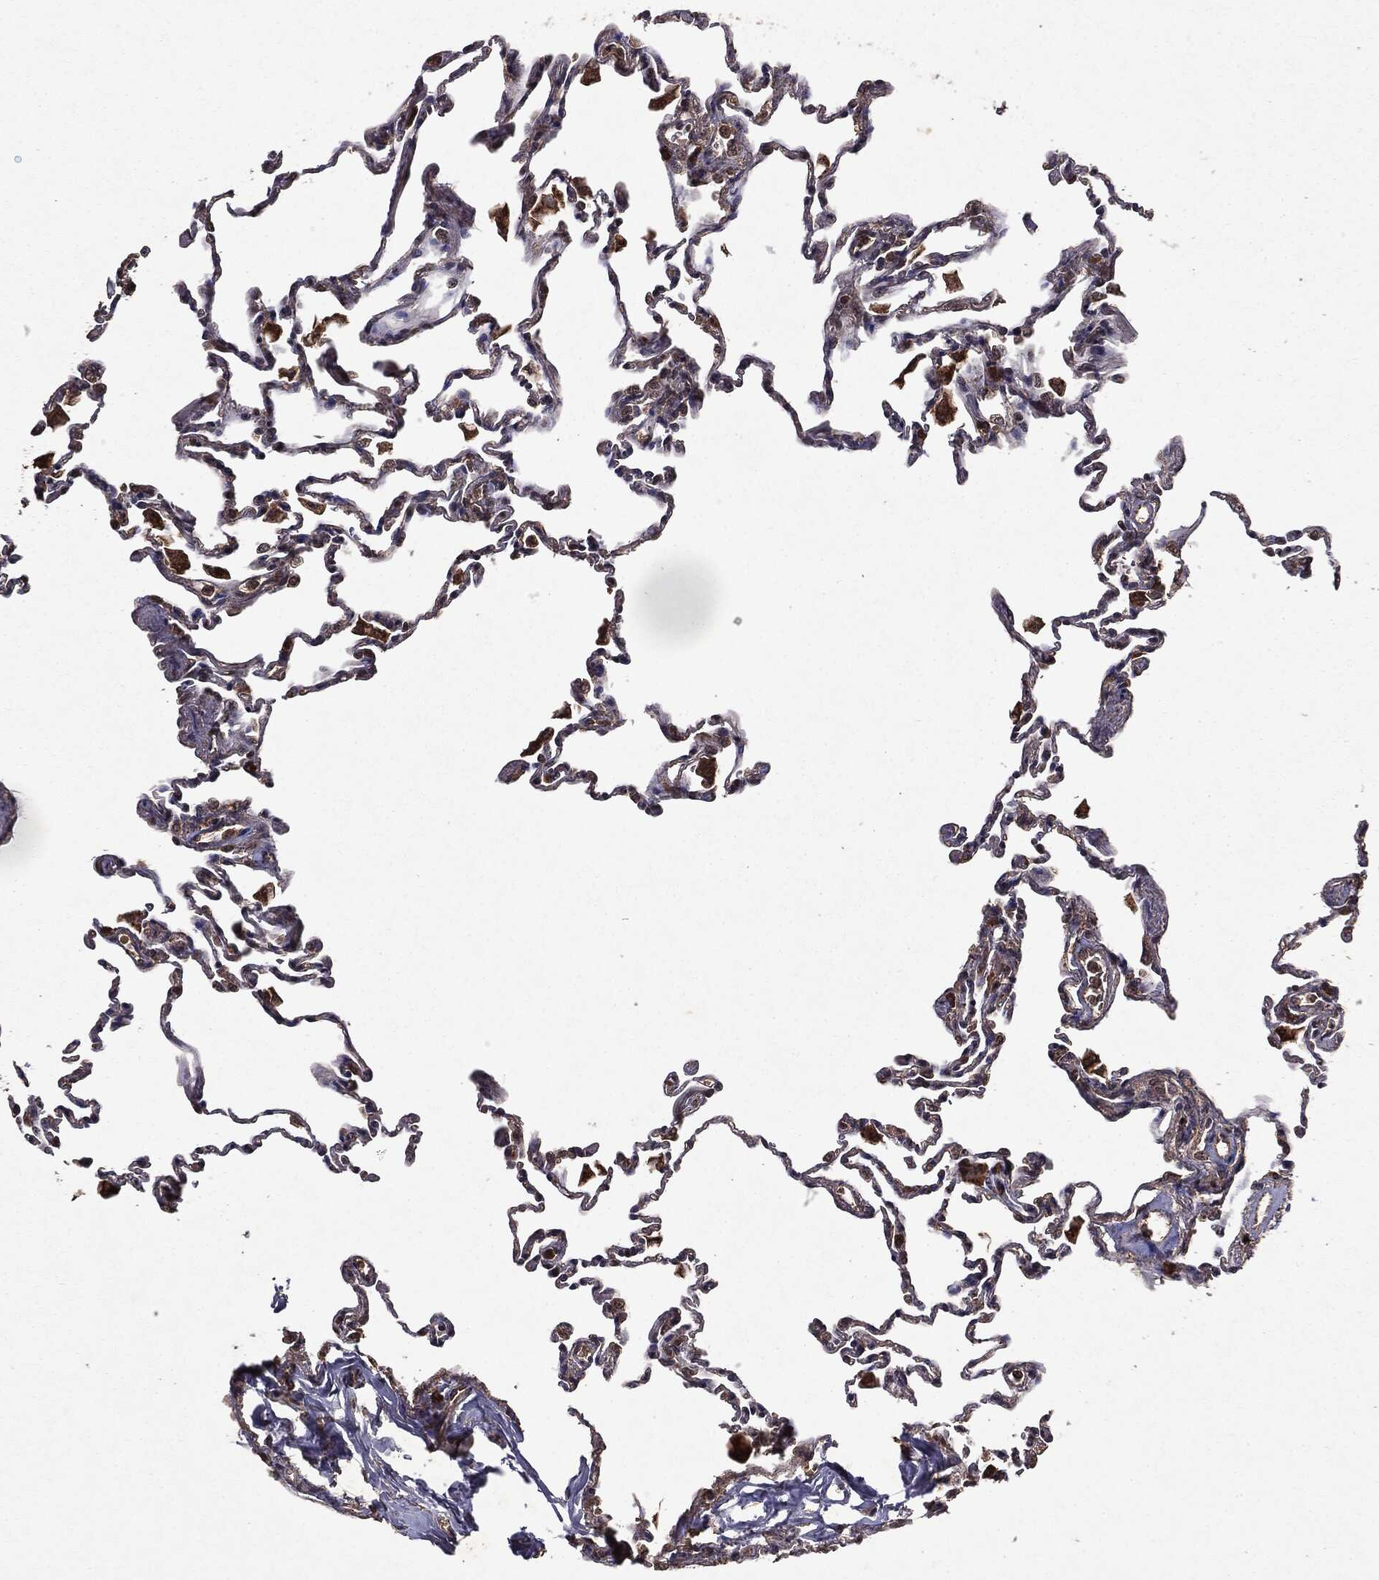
{"staining": {"intensity": "moderate", "quantity": "25%-75%", "location": "cytoplasmic/membranous"}, "tissue": "lung", "cell_type": "Alveolar cells", "image_type": "normal", "snomed": [{"axis": "morphology", "description": "Normal tissue, NOS"}, {"axis": "topography", "description": "Lung"}], "caption": "A photomicrograph showing moderate cytoplasmic/membranous expression in about 25%-75% of alveolar cells in normal lung, as visualized by brown immunohistochemical staining.", "gene": "MTOR", "patient": {"sex": "female", "age": 57}}